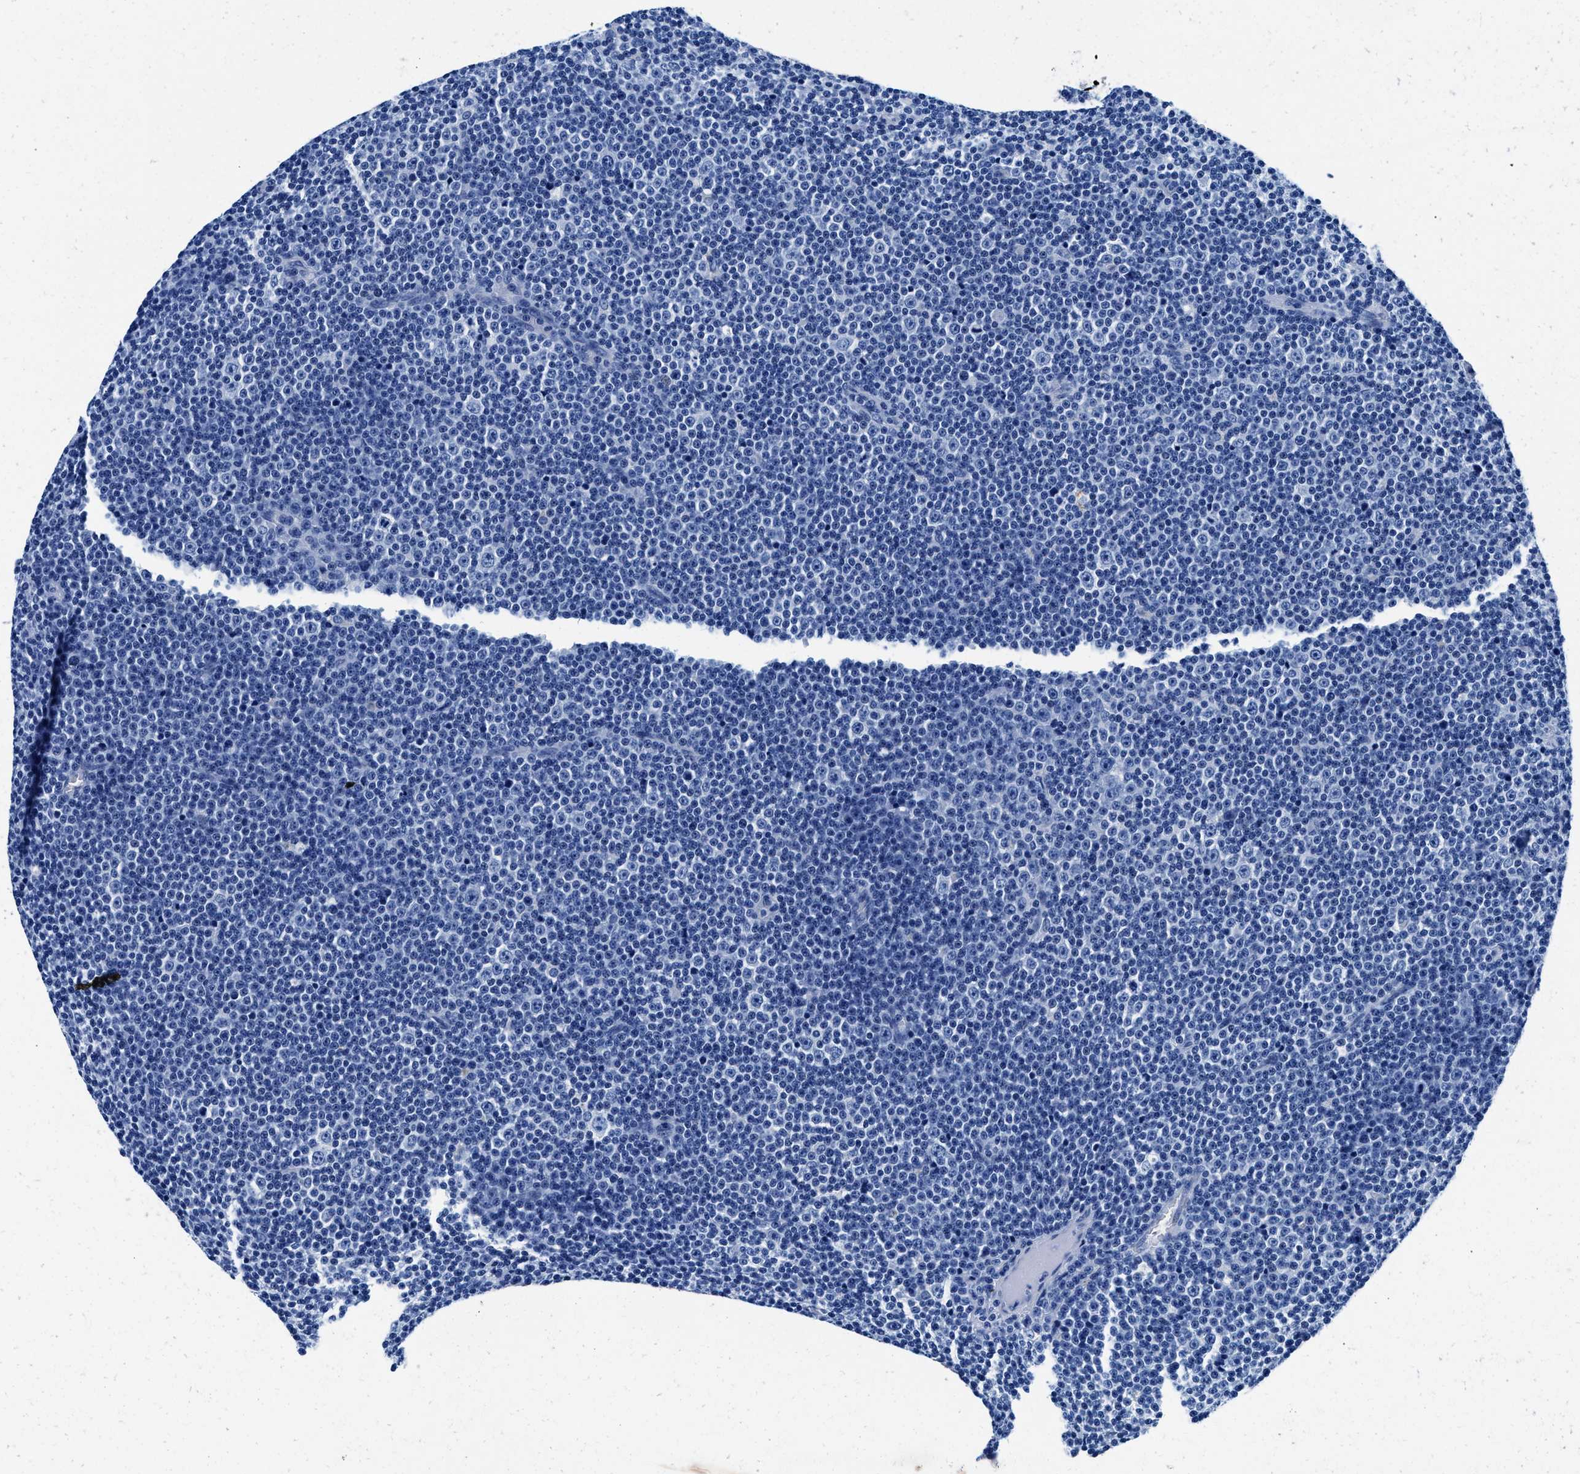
{"staining": {"intensity": "negative", "quantity": "none", "location": "none"}, "tissue": "lymphoma", "cell_type": "Tumor cells", "image_type": "cancer", "snomed": [{"axis": "morphology", "description": "Malignant lymphoma, non-Hodgkin's type, Low grade"}, {"axis": "topography", "description": "Lymph node"}], "caption": "A micrograph of human lymphoma is negative for staining in tumor cells.", "gene": "OR14K1", "patient": {"sex": "female", "age": 67}}